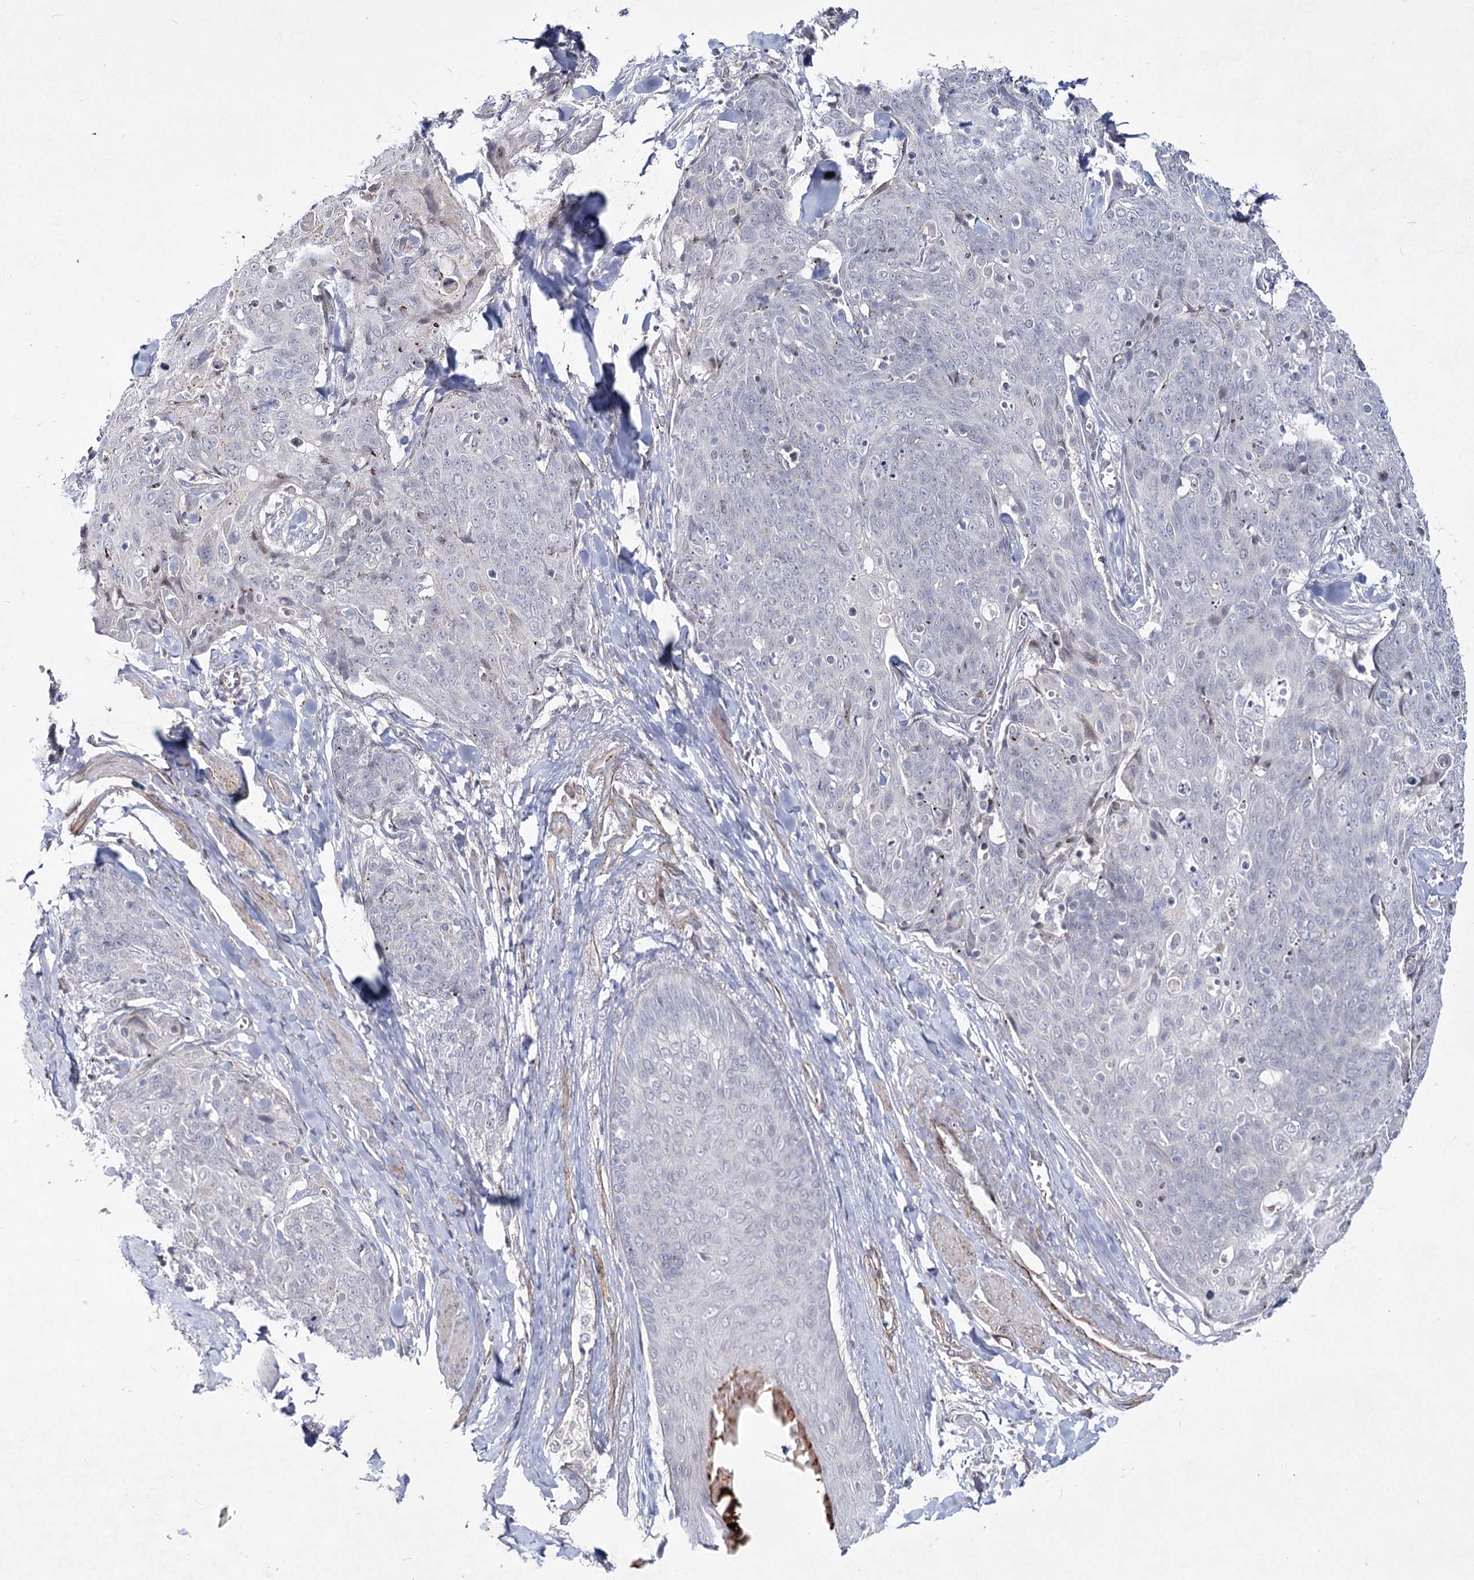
{"staining": {"intensity": "negative", "quantity": "none", "location": "none"}, "tissue": "skin cancer", "cell_type": "Tumor cells", "image_type": "cancer", "snomed": [{"axis": "morphology", "description": "Squamous cell carcinoma, NOS"}, {"axis": "topography", "description": "Skin"}, {"axis": "topography", "description": "Vulva"}], "caption": "Tumor cells show no significant expression in skin cancer.", "gene": "ATL2", "patient": {"sex": "female", "age": 85}}